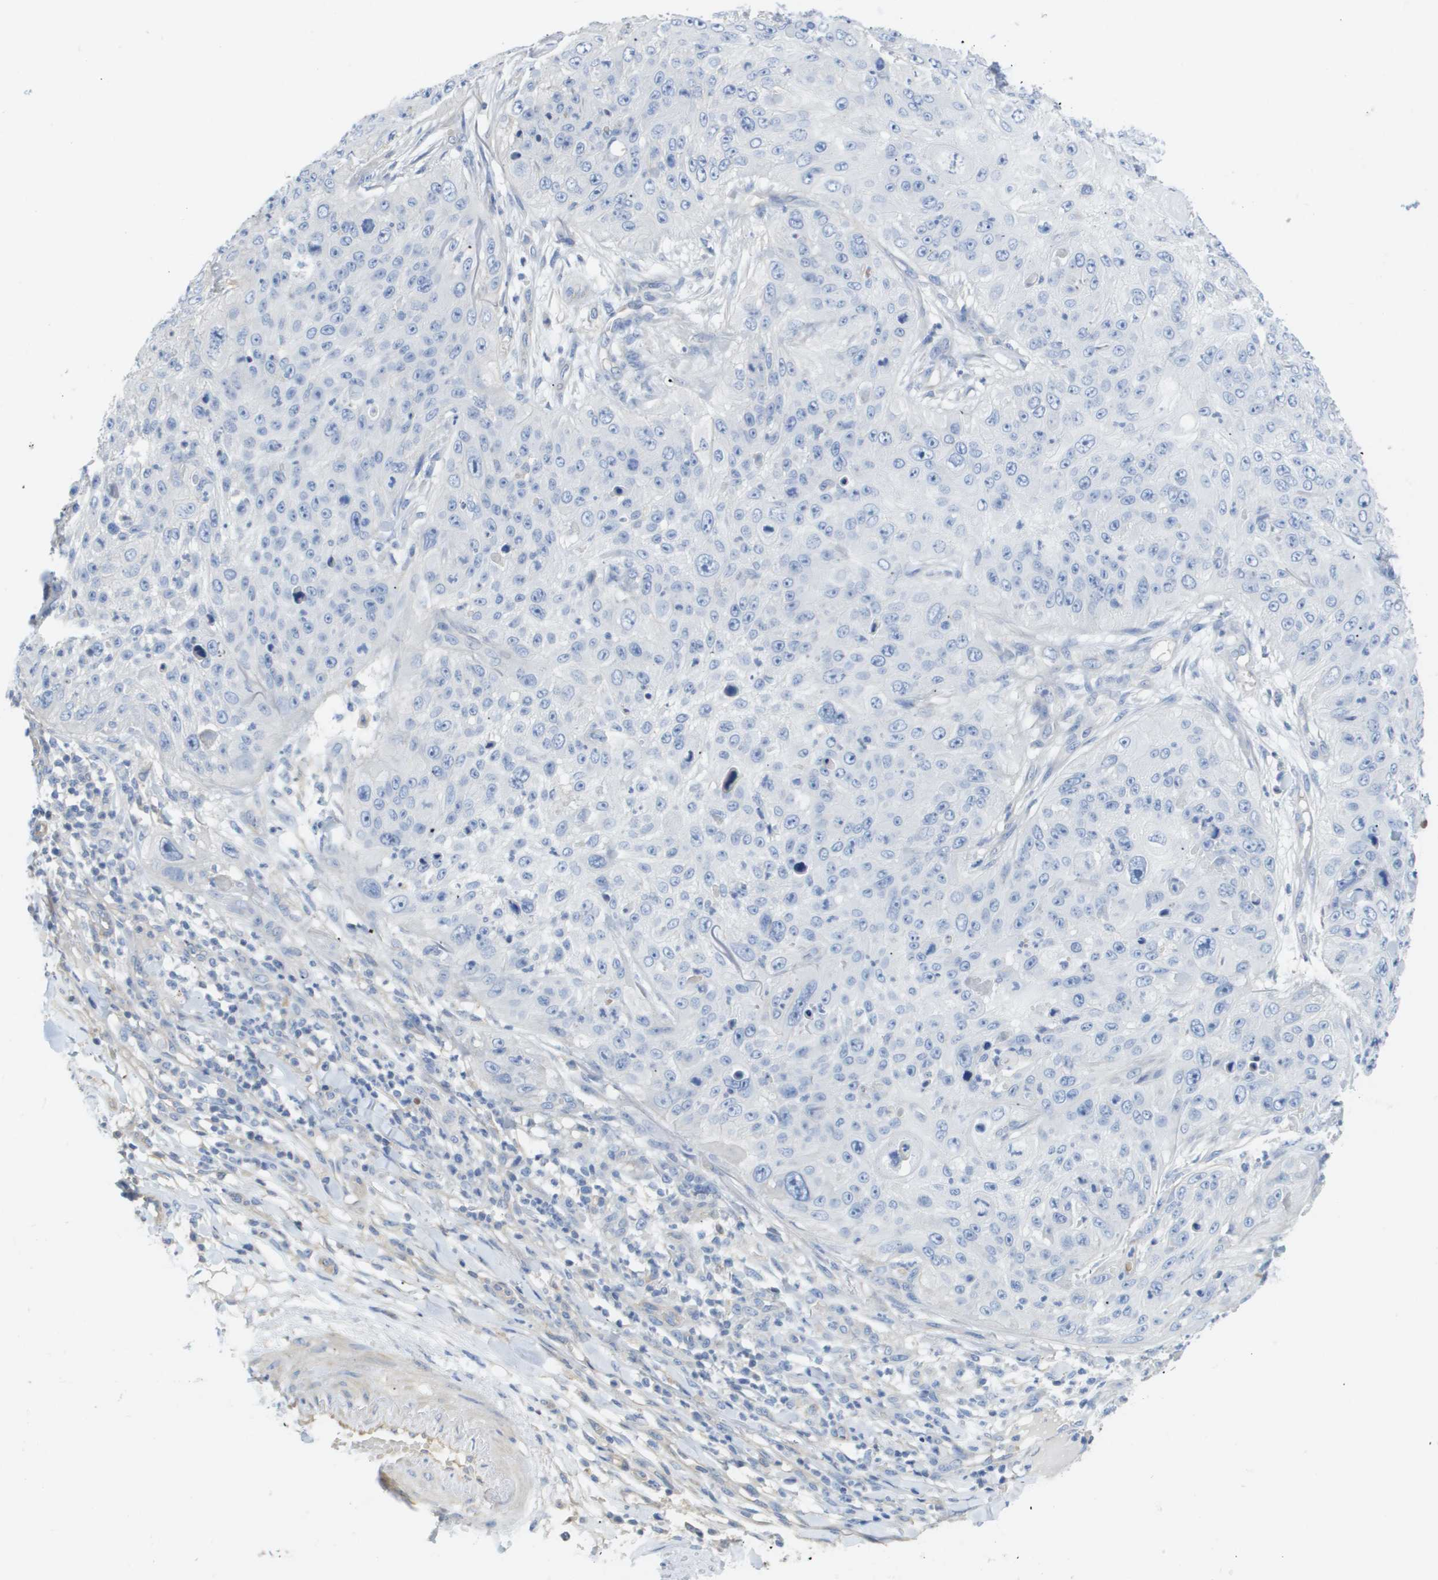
{"staining": {"intensity": "negative", "quantity": "none", "location": "none"}, "tissue": "skin cancer", "cell_type": "Tumor cells", "image_type": "cancer", "snomed": [{"axis": "morphology", "description": "Squamous cell carcinoma, NOS"}, {"axis": "topography", "description": "Skin"}], "caption": "Skin cancer (squamous cell carcinoma) was stained to show a protein in brown. There is no significant positivity in tumor cells.", "gene": "MYL3", "patient": {"sex": "female", "age": 80}}